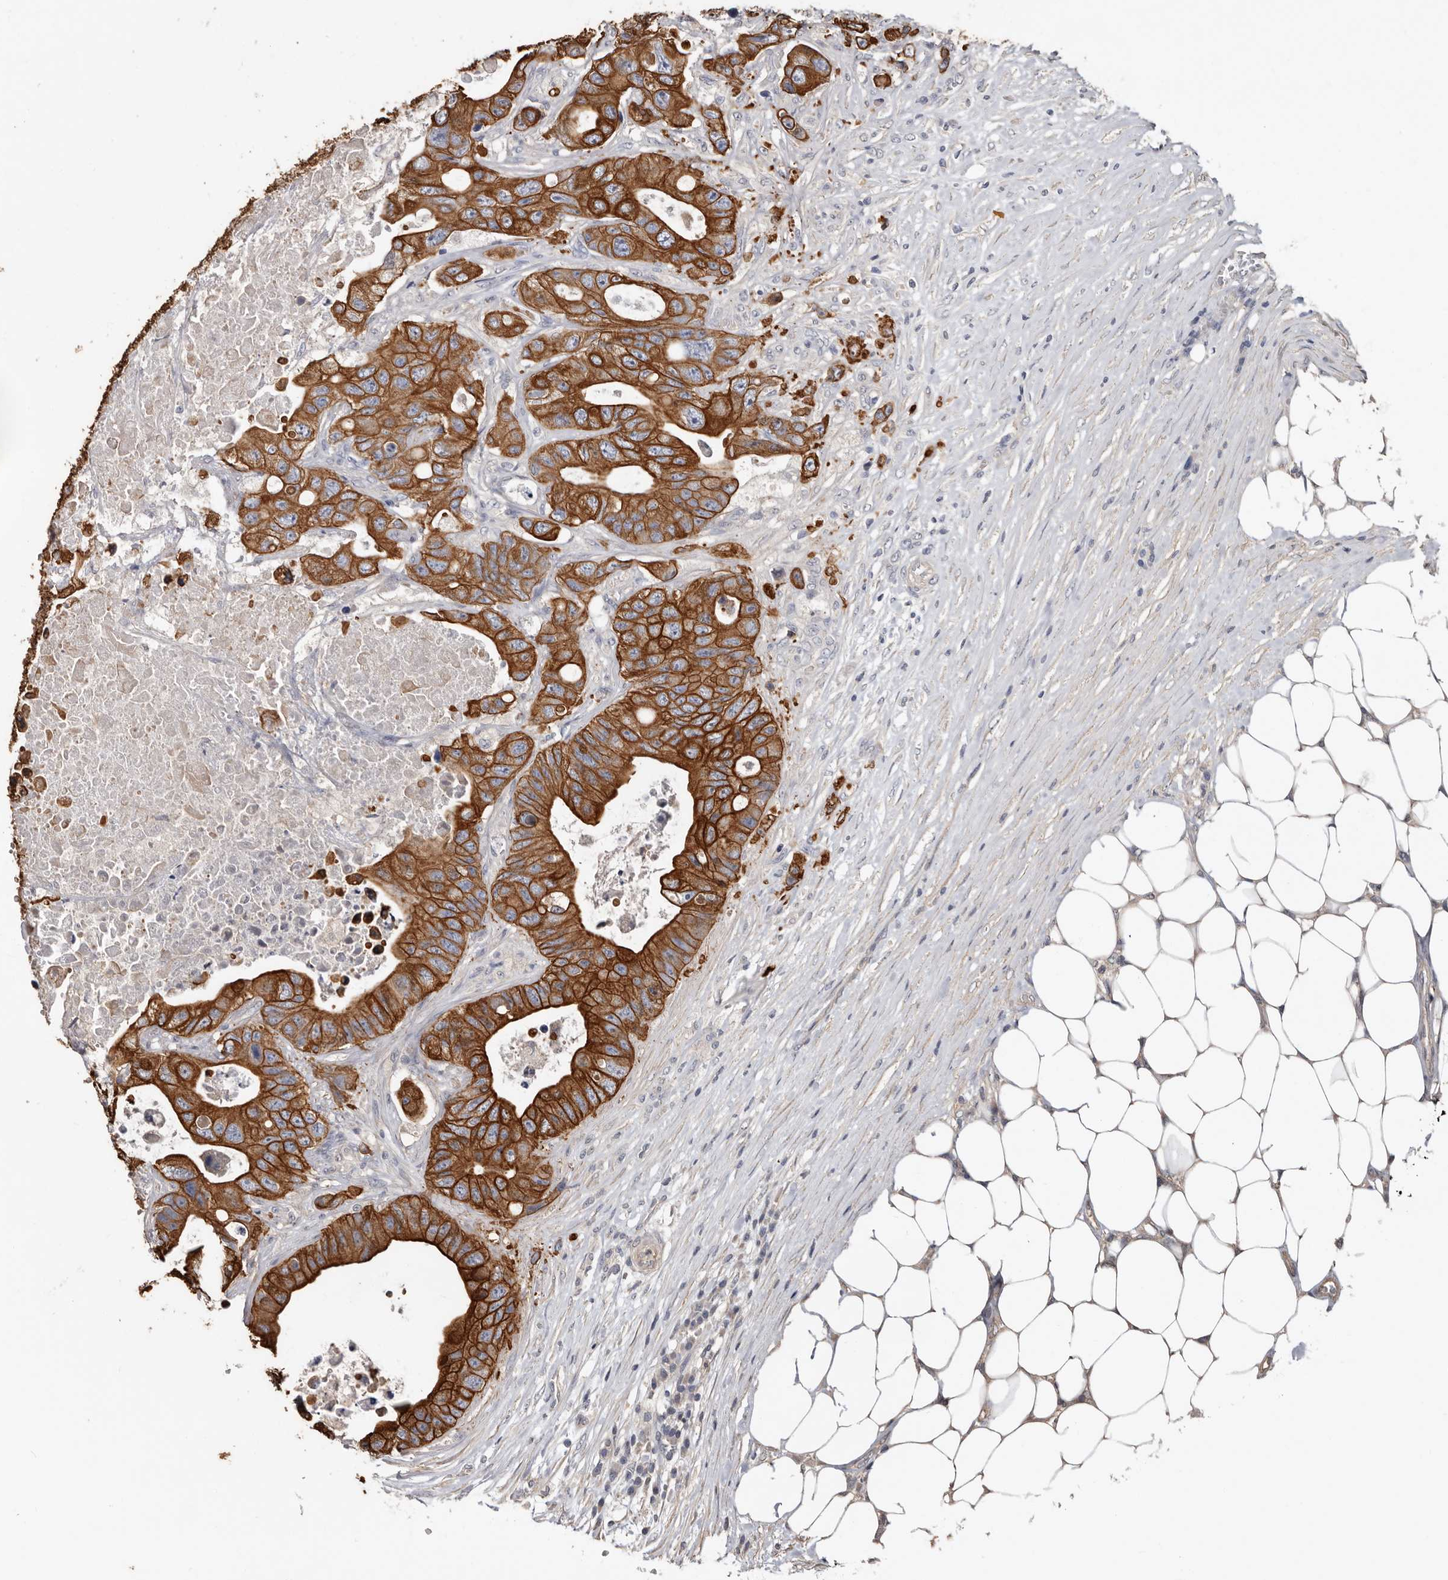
{"staining": {"intensity": "strong", "quantity": ">75%", "location": "cytoplasmic/membranous"}, "tissue": "colorectal cancer", "cell_type": "Tumor cells", "image_type": "cancer", "snomed": [{"axis": "morphology", "description": "Adenocarcinoma, NOS"}, {"axis": "topography", "description": "Colon"}], "caption": "Colorectal cancer was stained to show a protein in brown. There is high levels of strong cytoplasmic/membranous positivity in approximately >75% of tumor cells.", "gene": "MRPL18", "patient": {"sex": "female", "age": 46}}